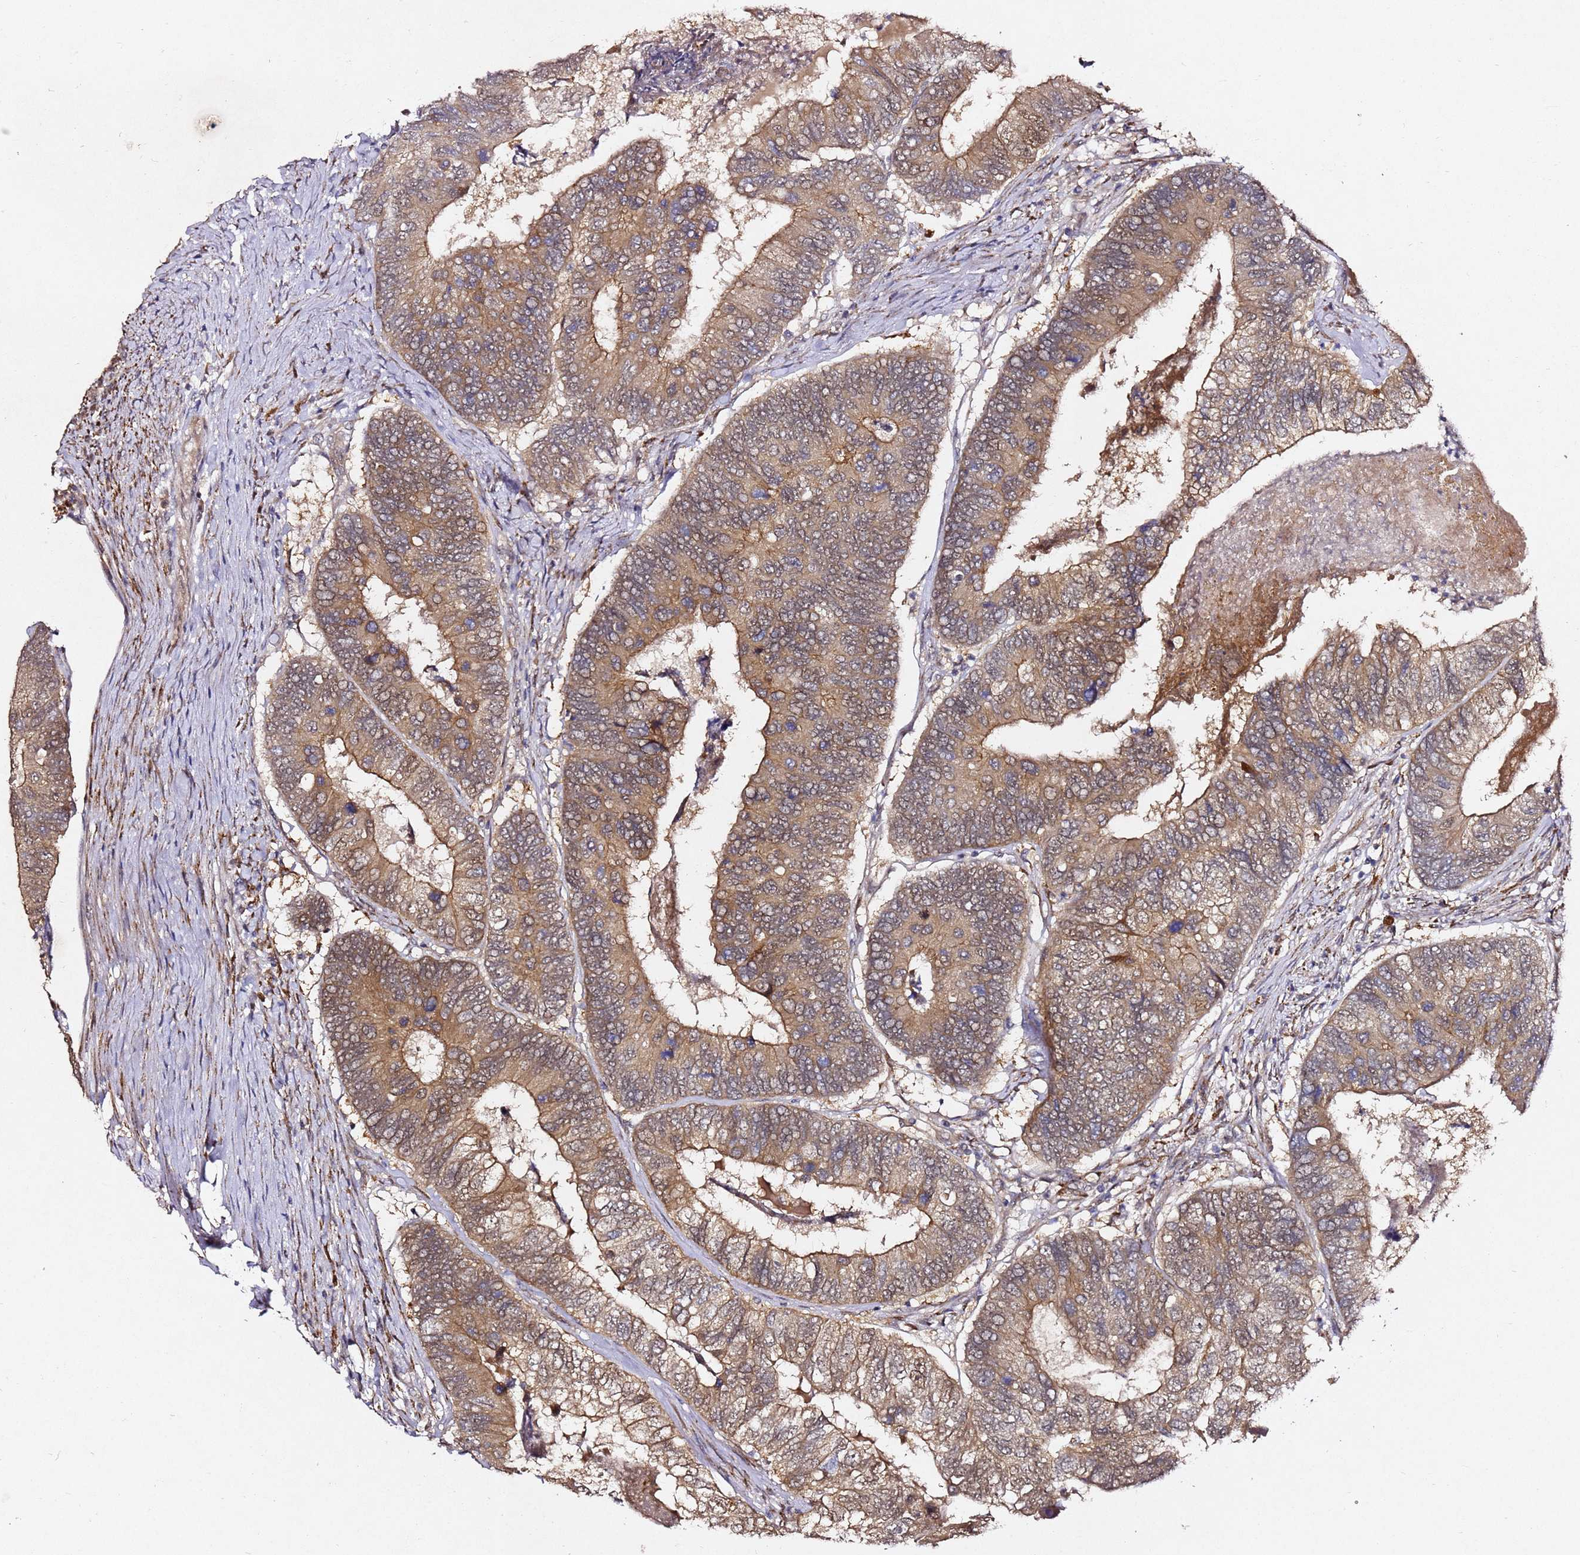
{"staining": {"intensity": "moderate", "quantity": ">75%", "location": "cytoplasmic/membranous"}, "tissue": "colorectal cancer", "cell_type": "Tumor cells", "image_type": "cancer", "snomed": [{"axis": "morphology", "description": "Adenocarcinoma, NOS"}, {"axis": "topography", "description": "Colon"}], "caption": "Brown immunohistochemical staining in human colorectal cancer (adenocarcinoma) displays moderate cytoplasmic/membranous positivity in about >75% of tumor cells.", "gene": "ALG11", "patient": {"sex": "female", "age": 67}}